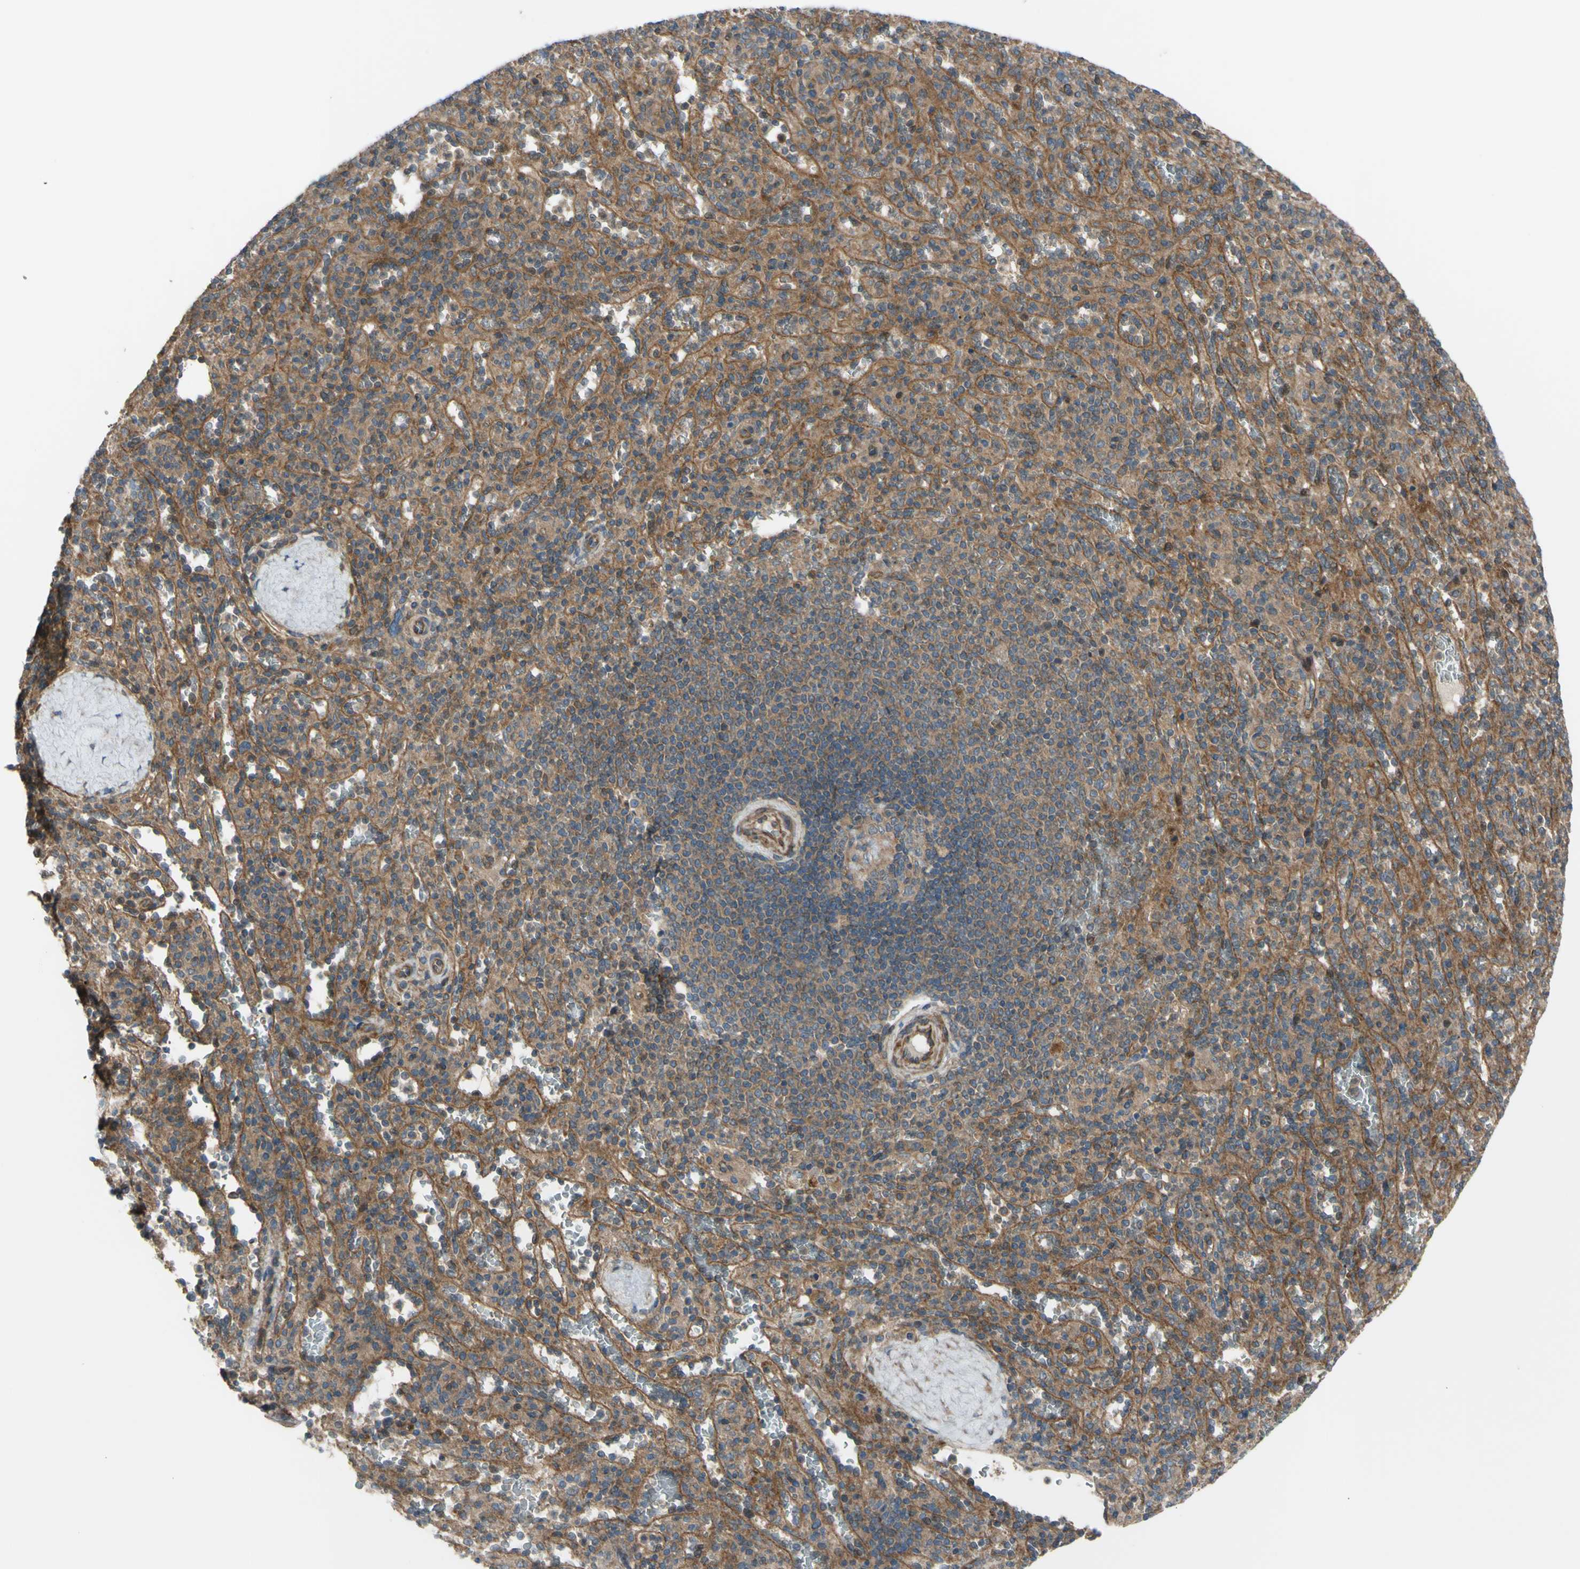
{"staining": {"intensity": "moderate", "quantity": ">75%", "location": "cytoplasmic/membranous"}, "tissue": "spleen", "cell_type": "Cells in red pulp", "image_type": "normal", "snomed": [{"axis": "morphology", "description": "Normal tissue, NOS"}, {"axis": "topography", "description": "Spleen"}], "caption": "A brown stain labels moderate cytoplasmic/membranous positivity of a protein in cells in red pulp of normal spleen.", "gene": "FLII", "patient": {"sex": "male", "age": 36}}